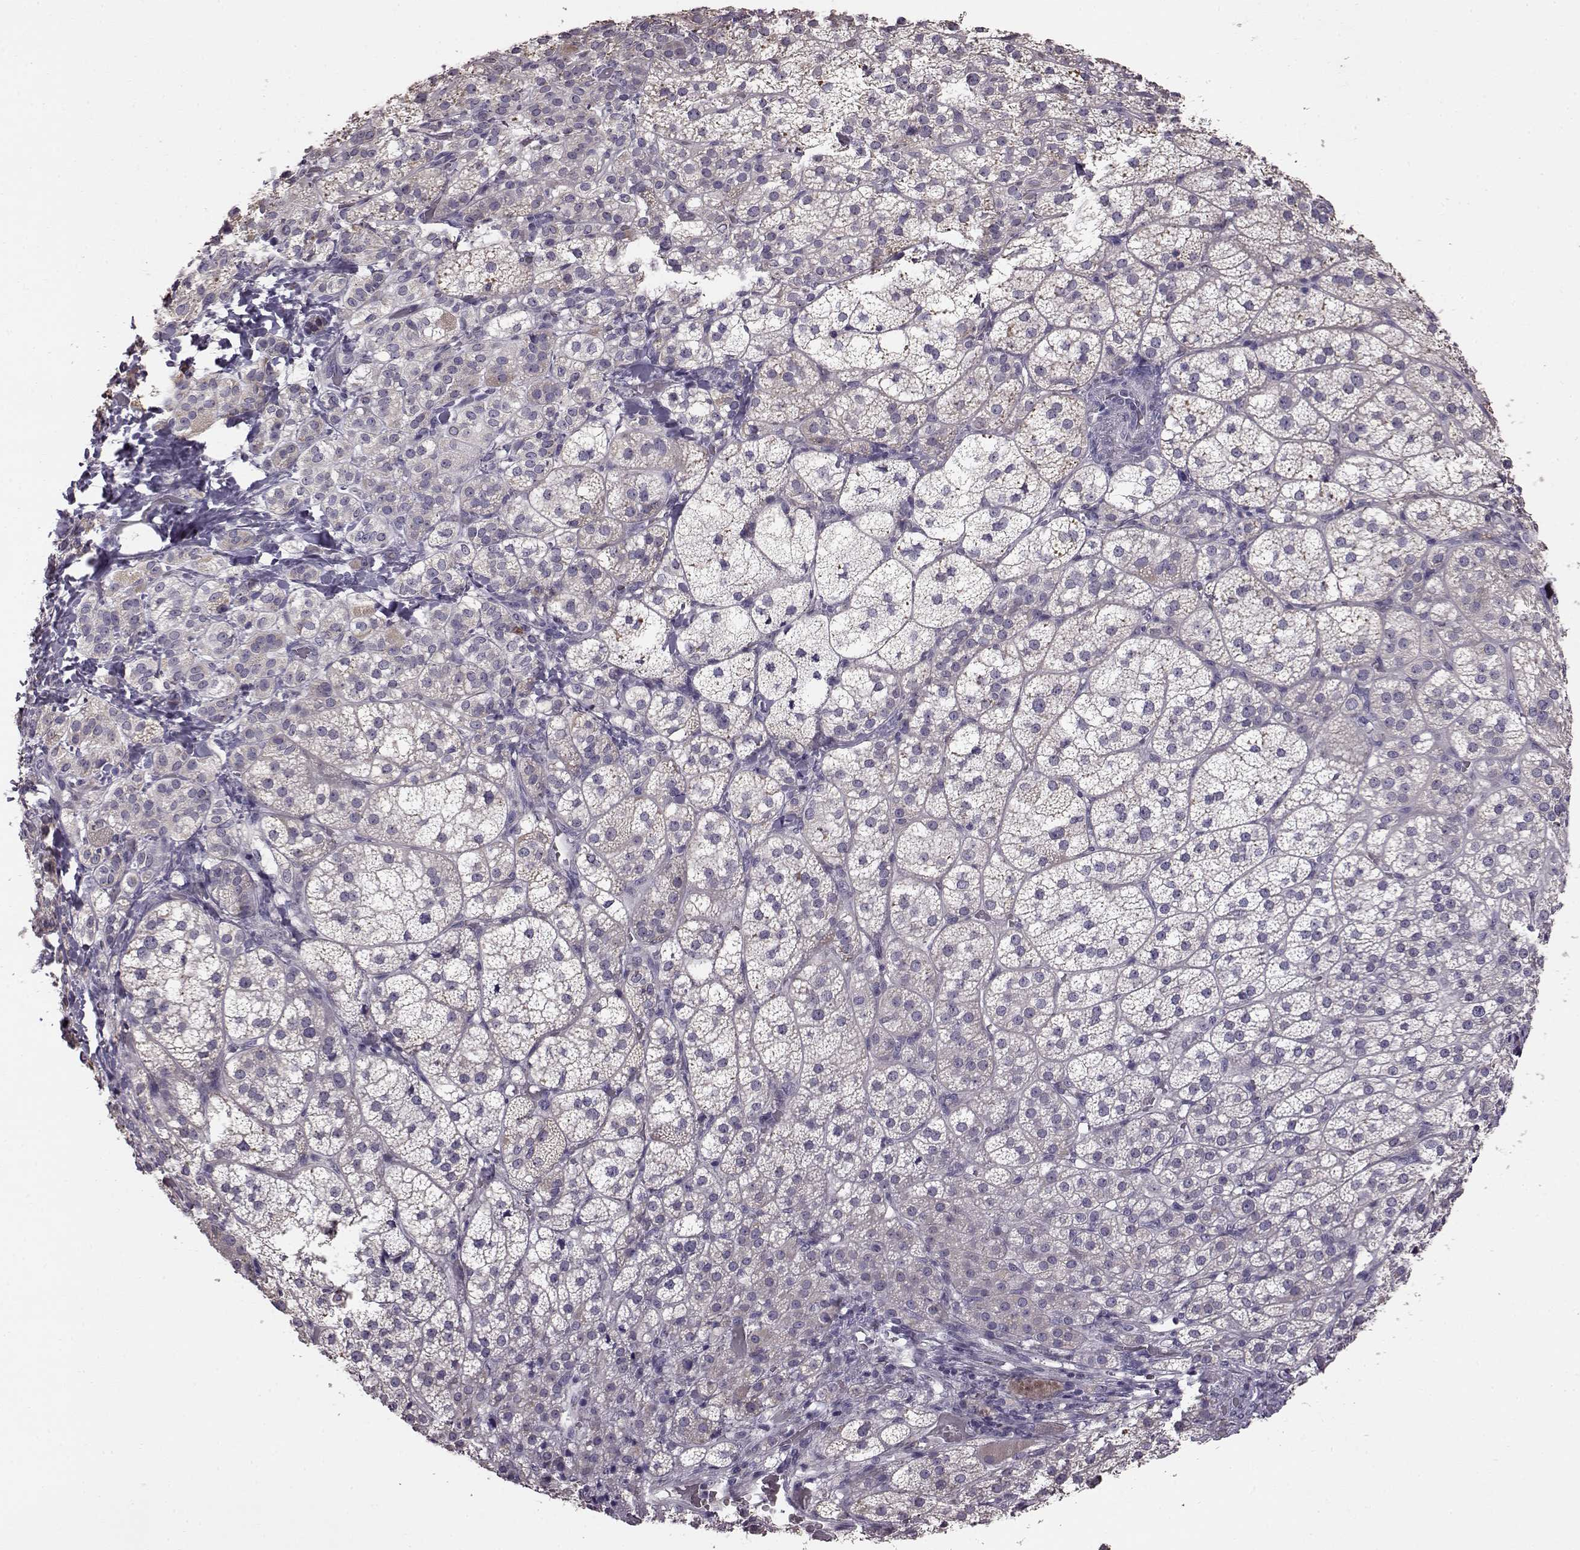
{"staining": {"intensity": "negative", "quantity": "none", "location": "none"}, "tissue": "adrenal gland", "cell_type": "Glandular cells", "image_type": "normal", "snomed": [{"axis": "morphology", "description": "Normal tissue, NOS"}, {"axis": "topography", "description": "Adrenal gland"}], "caption": "The micrograph reveals no staining of glandular cells in unremarkable adrenal gland.", "gene": "ADGRG2", "patient": {"sex": "female", "age": 60}}